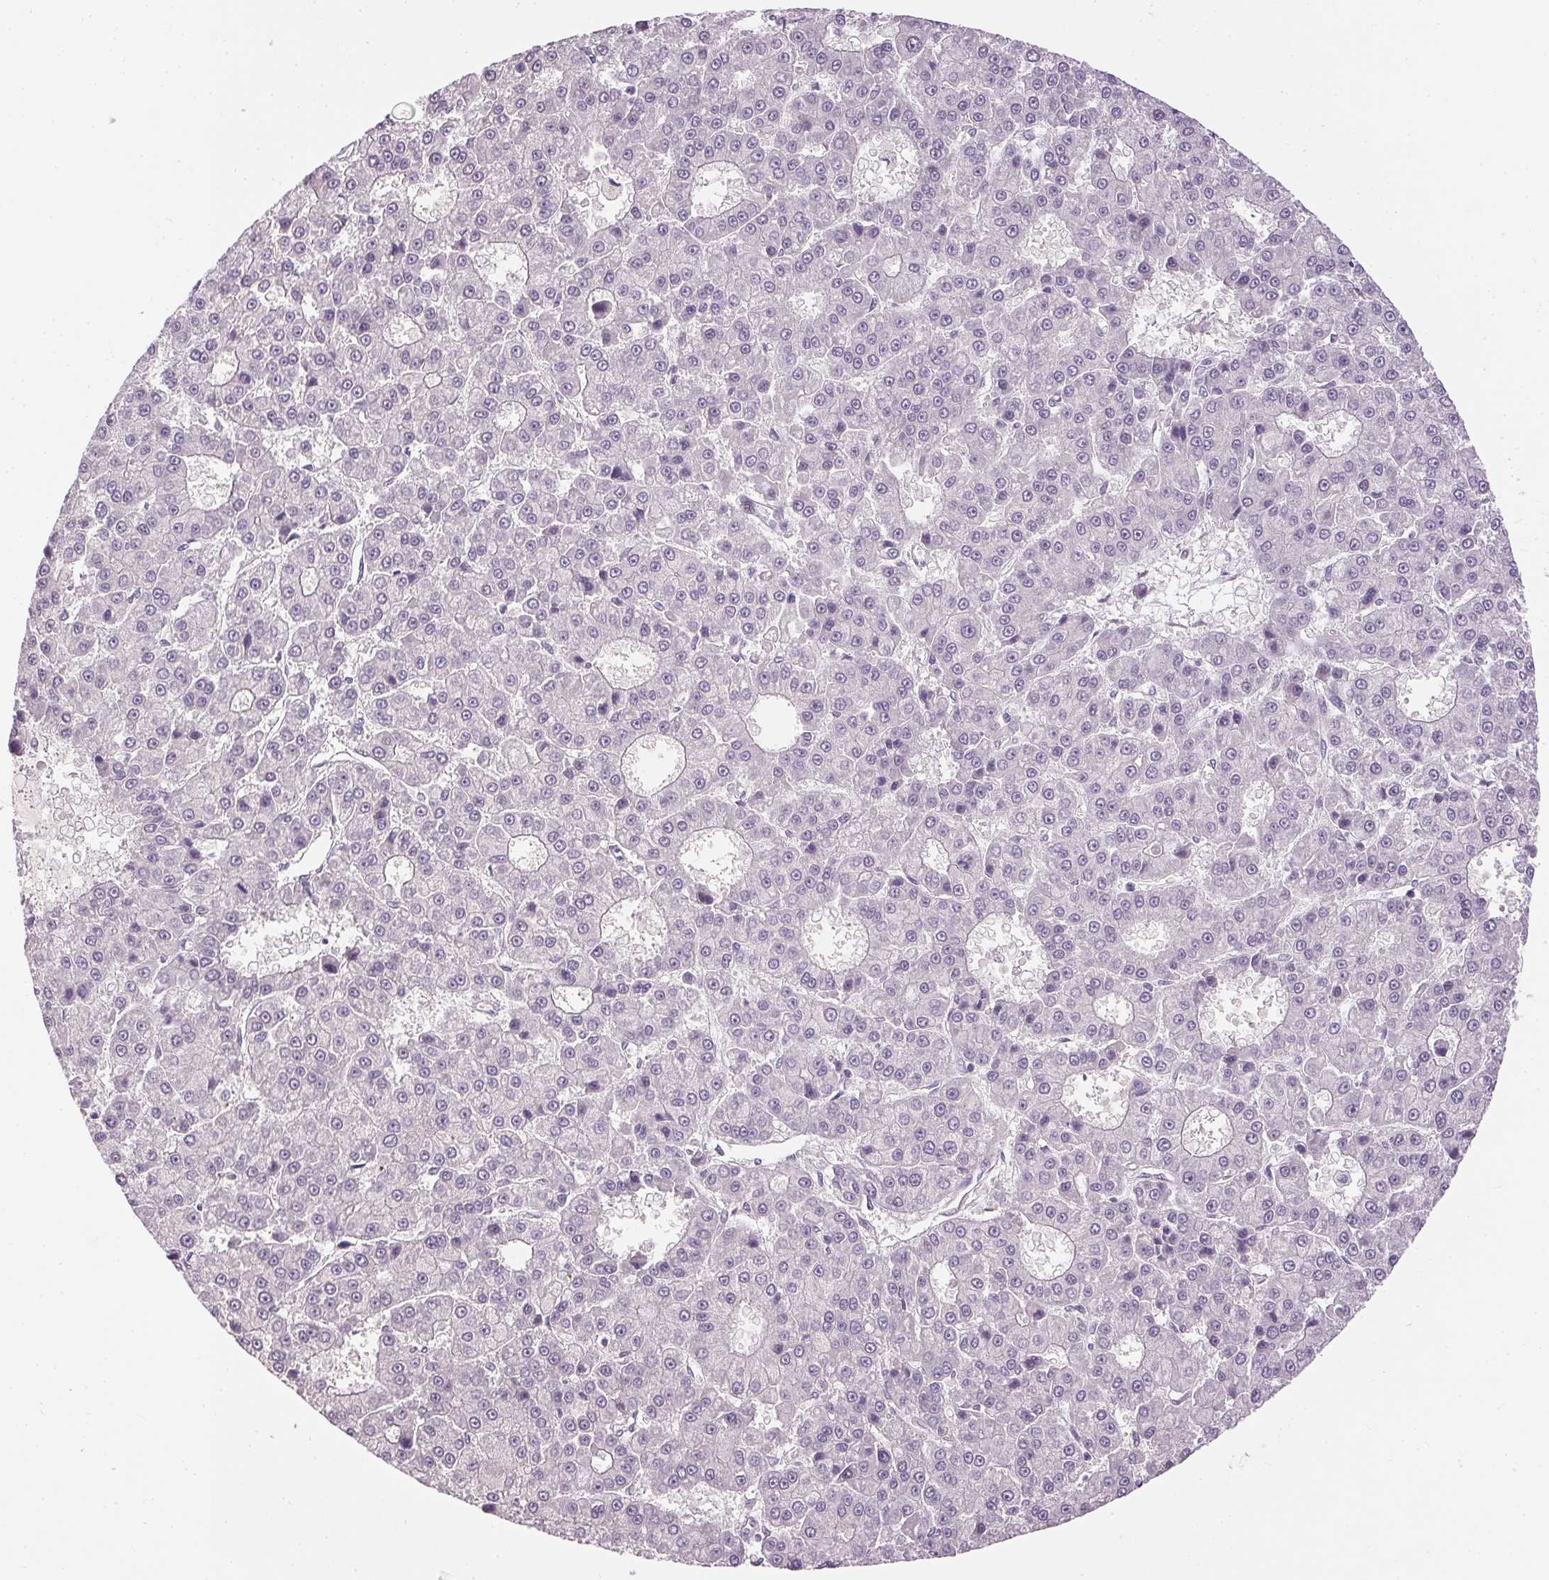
{"staining": {"intensity": "negative", "quantity": "none", "location": "none"}, "tissue": "liver cancer", "cell_type": "Tumor cells", "image_type": "cancer", "snomed": [{"axis": "morphology", "description": "Carcinoma, Hepatocellular, NOS"}, {"axis": "topography", "description": "Liver"}], "caption": "DAB immunohistochemical staining of liver hepatocellular carcinoma reveals no significant positivity in tumor cells.", "gene": "FAM168A", "patient": {"sex": "male", "age": 70}}